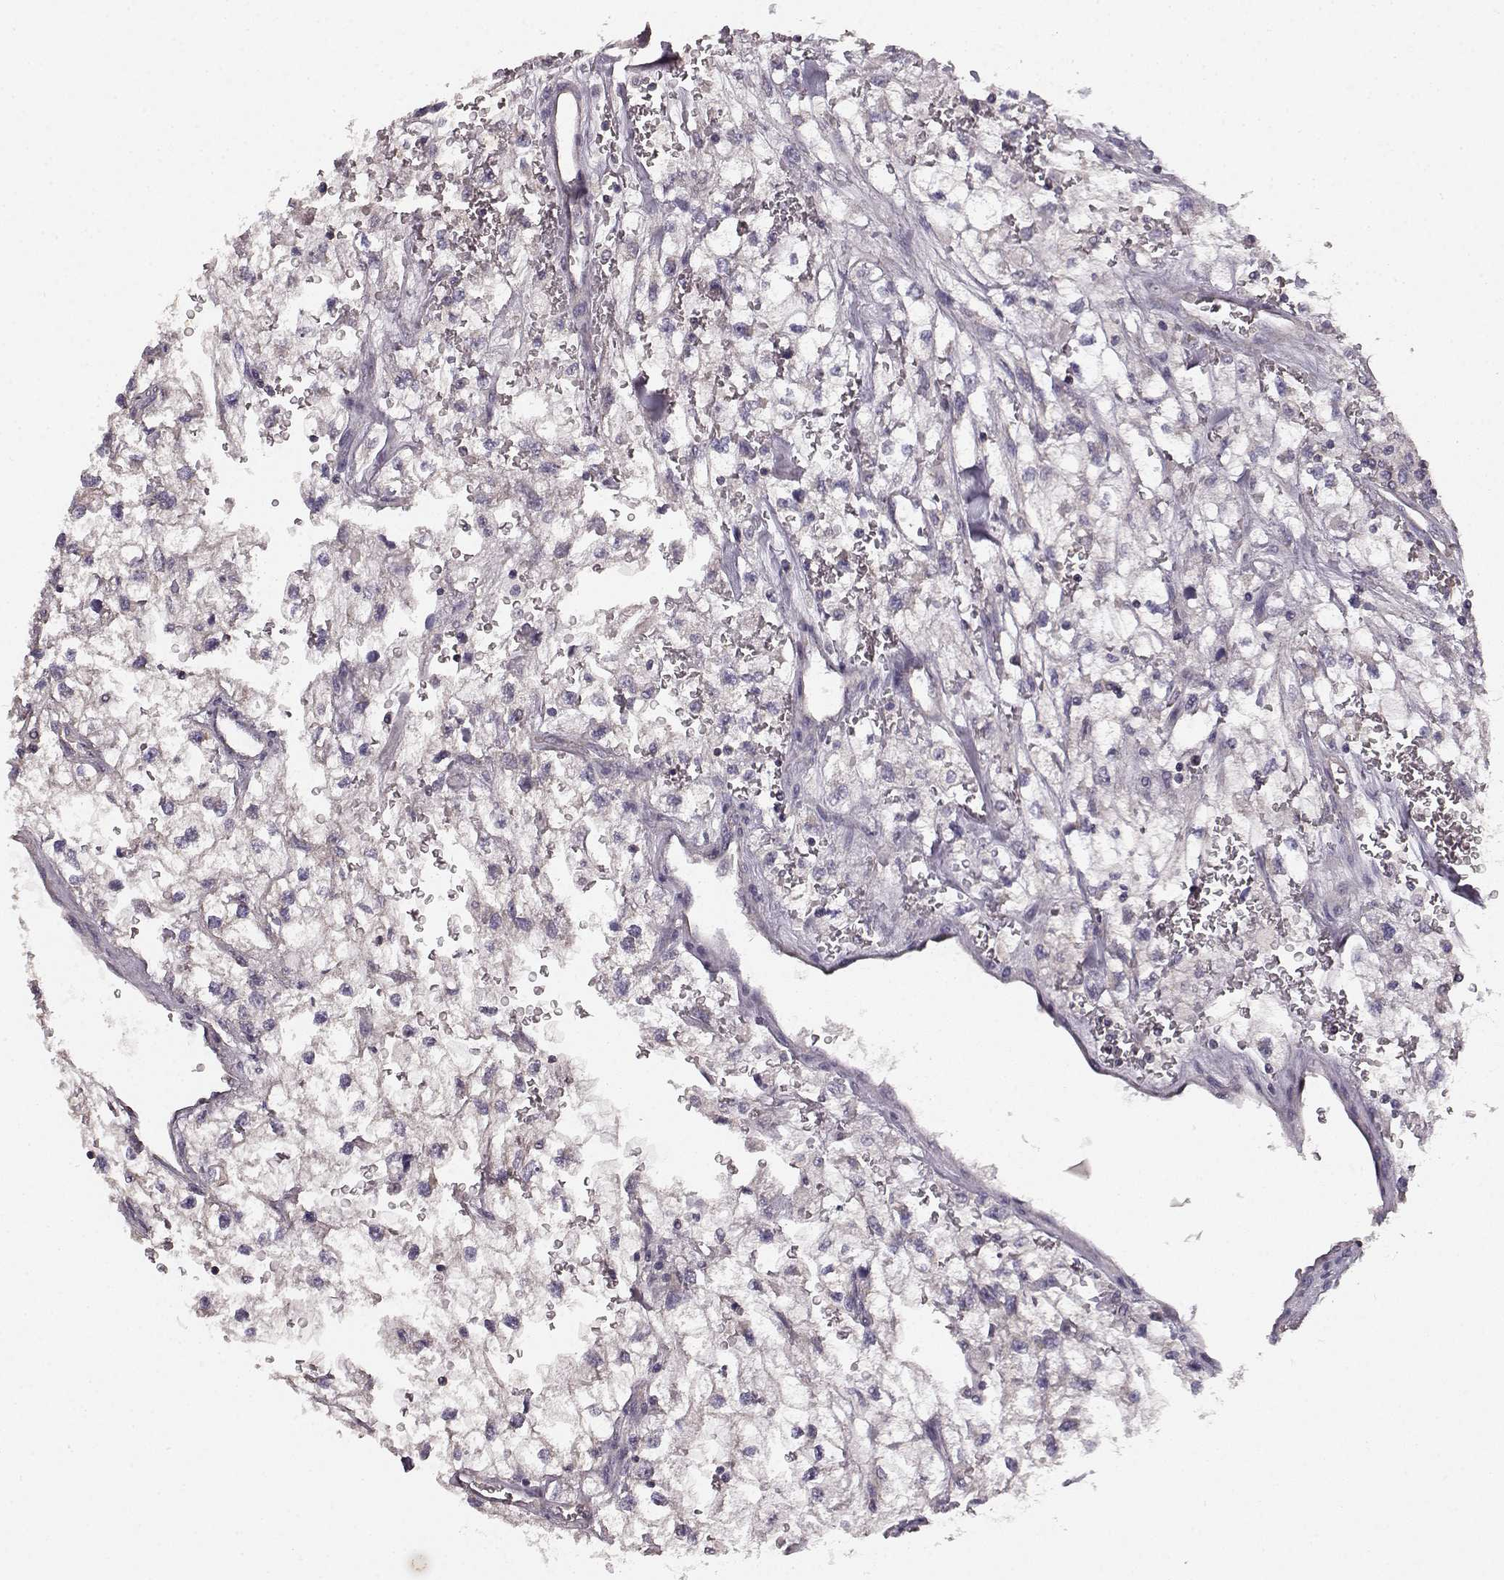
{"staining": {"intensity": "negative", "quantity": "none", "location": "none"}, "tissue": "renal cancer", "cell_type": "Tumor cells", "image_type": "cancer", "snomed": [{"axis": "morphology", "description": "Adenocarcinoma, NOS"}, {"axis": "topography", "description": "Kidney"}], "caption": "IHC of human renal cancer (adenocarcinoma) displays no expression in tumor cells. (Stains: DAB (3,3'-diaminobenzidine) IHC with hematoxylin counter stain, Microscopy: brightfield microscopy at high magnification).", "gene": "ERBB3", "patient": {"sex": "male", "age": 59}}